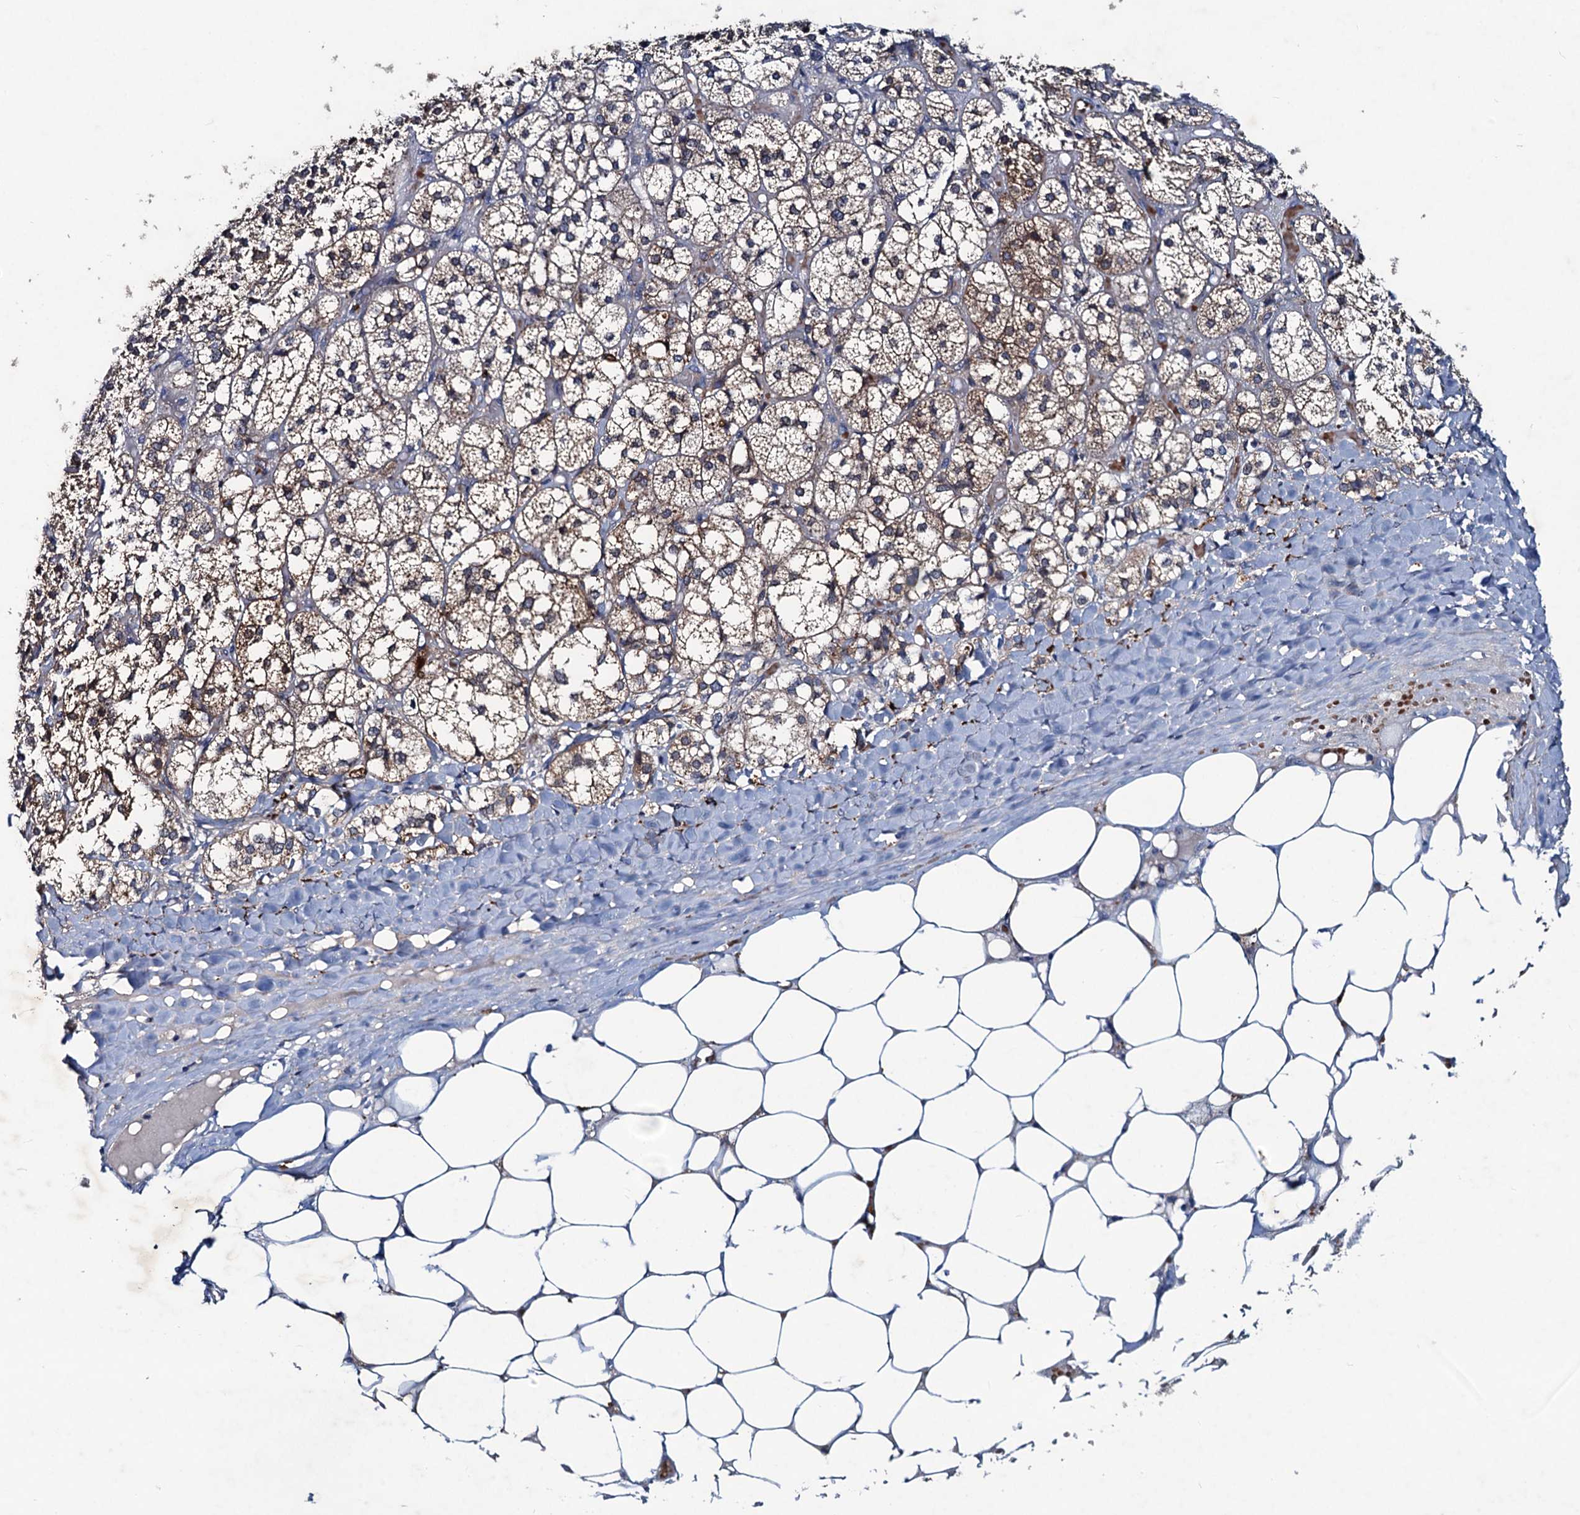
{"staining": {"intensity": "moderate", "quantity": "25%-75%", "location": "cytoplasmic/membranous"}, "tissue": "adrenal gland", "cell_type": "Glandular cells", "image_type": "normal", "snomed": [{"axis": "morphology", "description": "Normal tissue, NOS"}, {"axis": "topography", "description": "Adrenal gland"}], "caption": "Unremarkable adrenal gland demonstrates moderate cytoplasmic/membranous expression in about 25%-75% of glandular cells (brown staining indicates protein expression, while blue staining denotes nuclei)..", "gene": "RTKN2", "patient": {"sex": "female", "age": 61}}